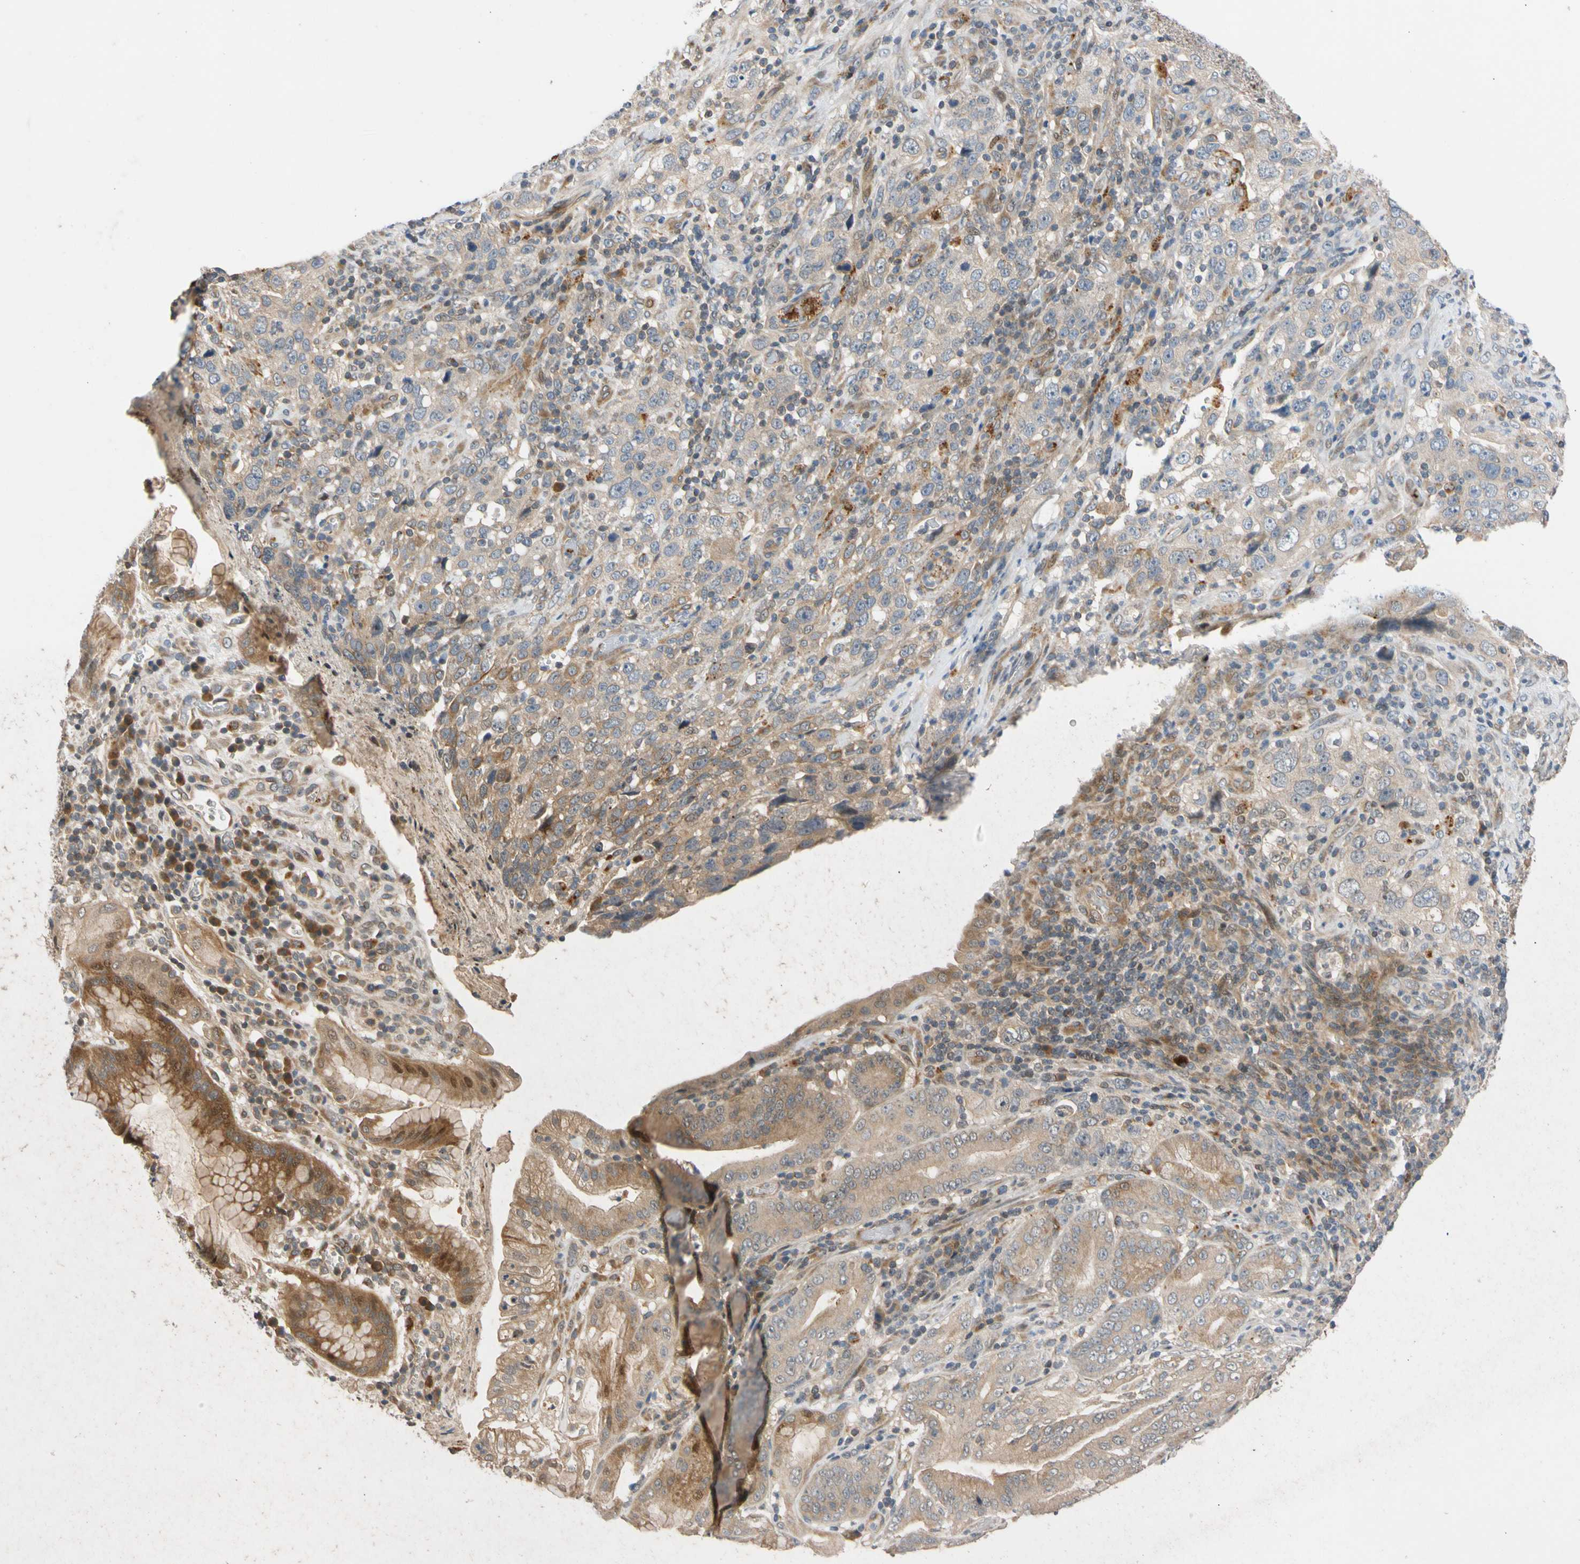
{"staining": {"intensity": "moderate", "quantity": "<25%", "location": "cytoplasmic/membranous"}, "tissue": "stomach cancer", "cell_type": "Tumor cells", "image_type": "cancer", "snomed": [{"axis": "morphology", "description": "Normal tissue, NOS"}, {"axis": "morphology", "description": "Adenocarcinoma, NOS"}, {"axis": "topography", "description": "Stomach"}], "caption": "Human stomach adenocarcinoma stained with a brown dye exhibits moderate cytoplasmic/membranous positive expression in approximately <25% of tumor cells.", "gene": "CNST", "patient": {"sex": "male", "age": 48}}